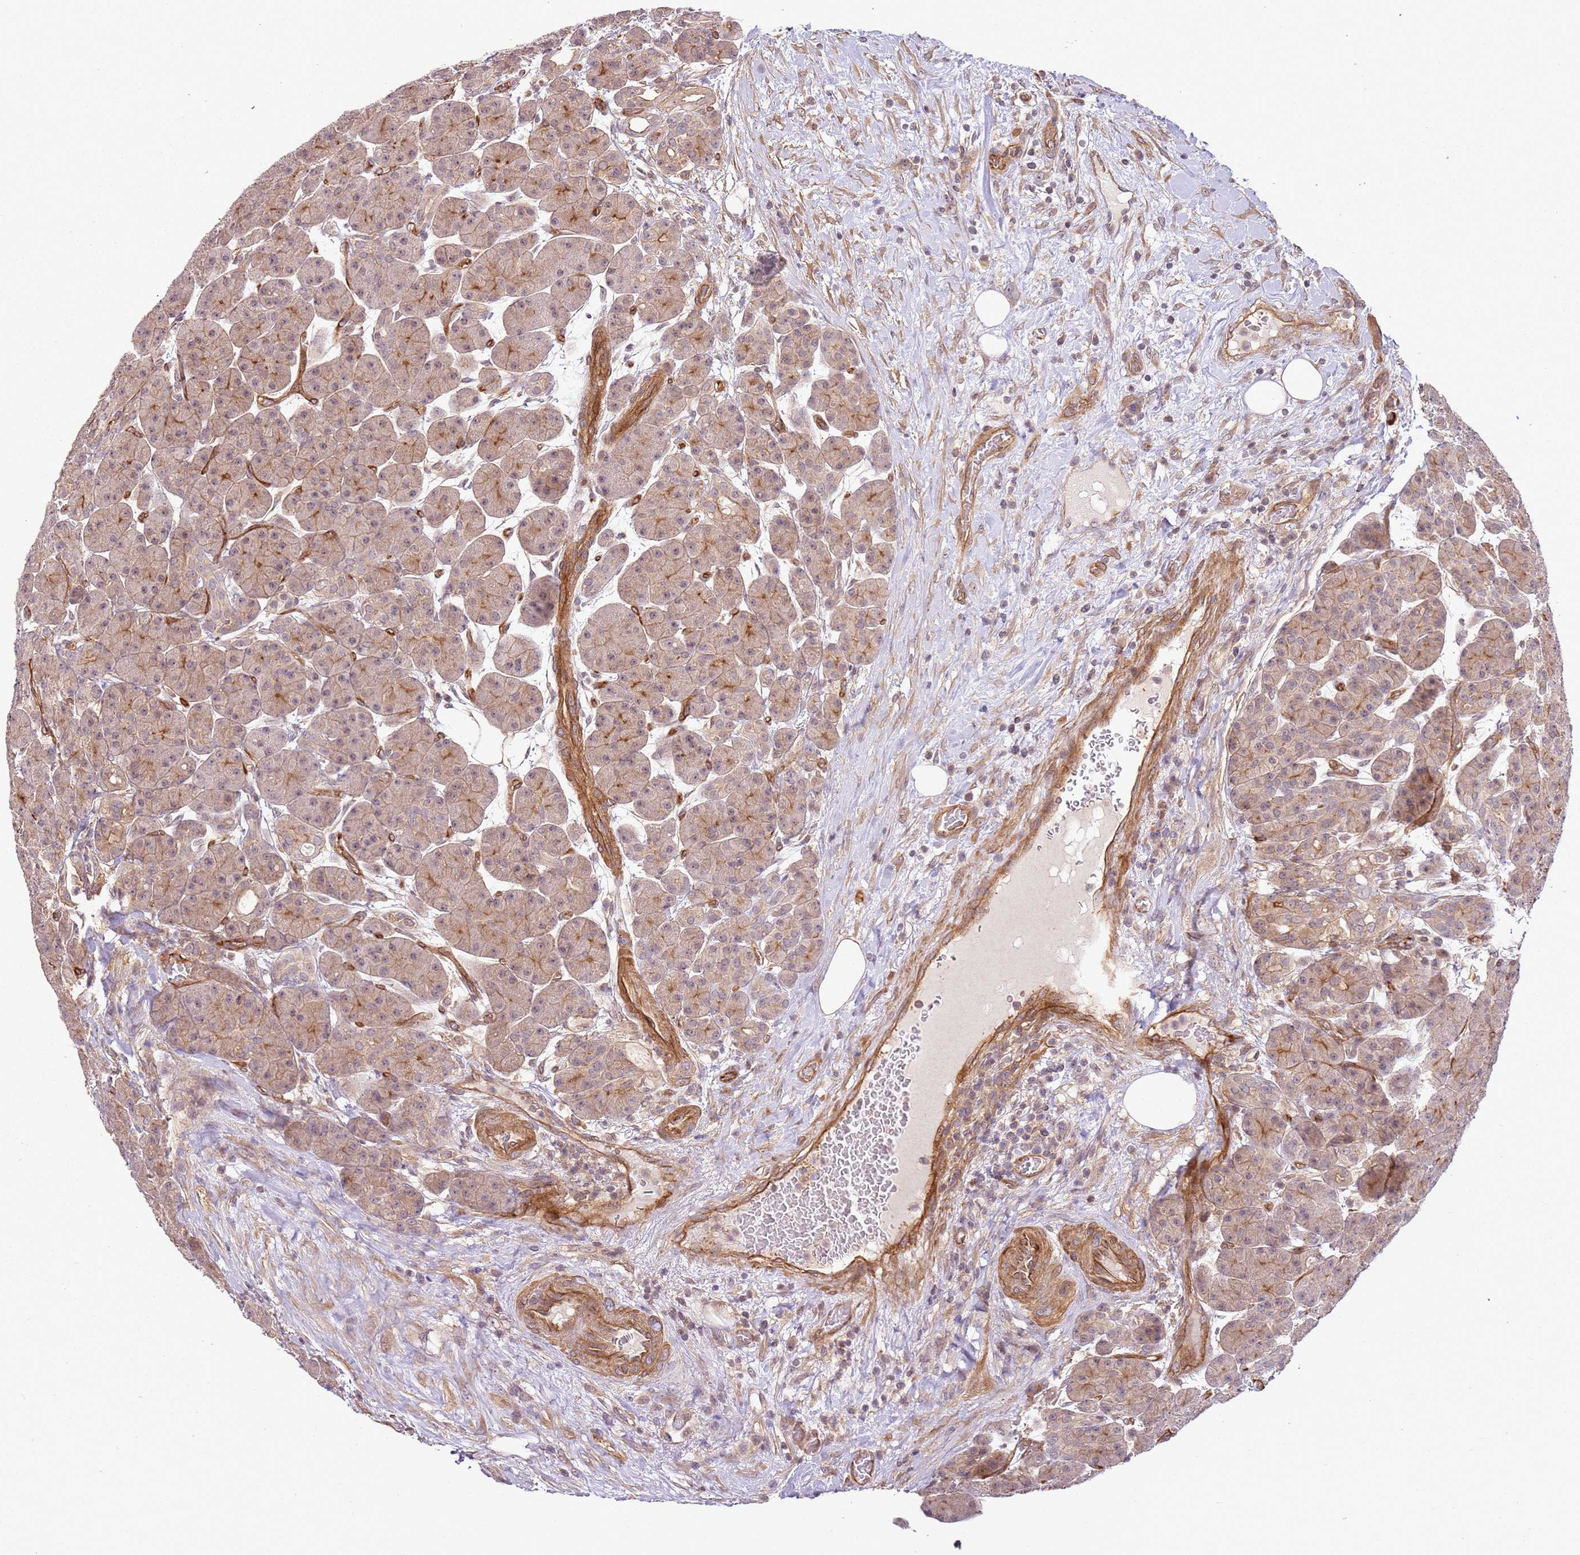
{"staining": {"intensity": "moderate", "quantity": ">75%", "location": "cytoplasmic/membranous"}, "tissue": "pancreas", "cell_type": "Exocrine glandular cells", "image_type": "normal", "snomed": [{"axis": "morphology", "description": "Normal tissue, NOS"}, {"axis": "topography", "description": "Pancreas"}], "caption": "Moderate cytoplasmic/membranous expression is identified in about >75% of exocrine glandular cells in benign pancreas.", "gene": "CCNYL1", "patient": {"sex": "male", "age": 63}}